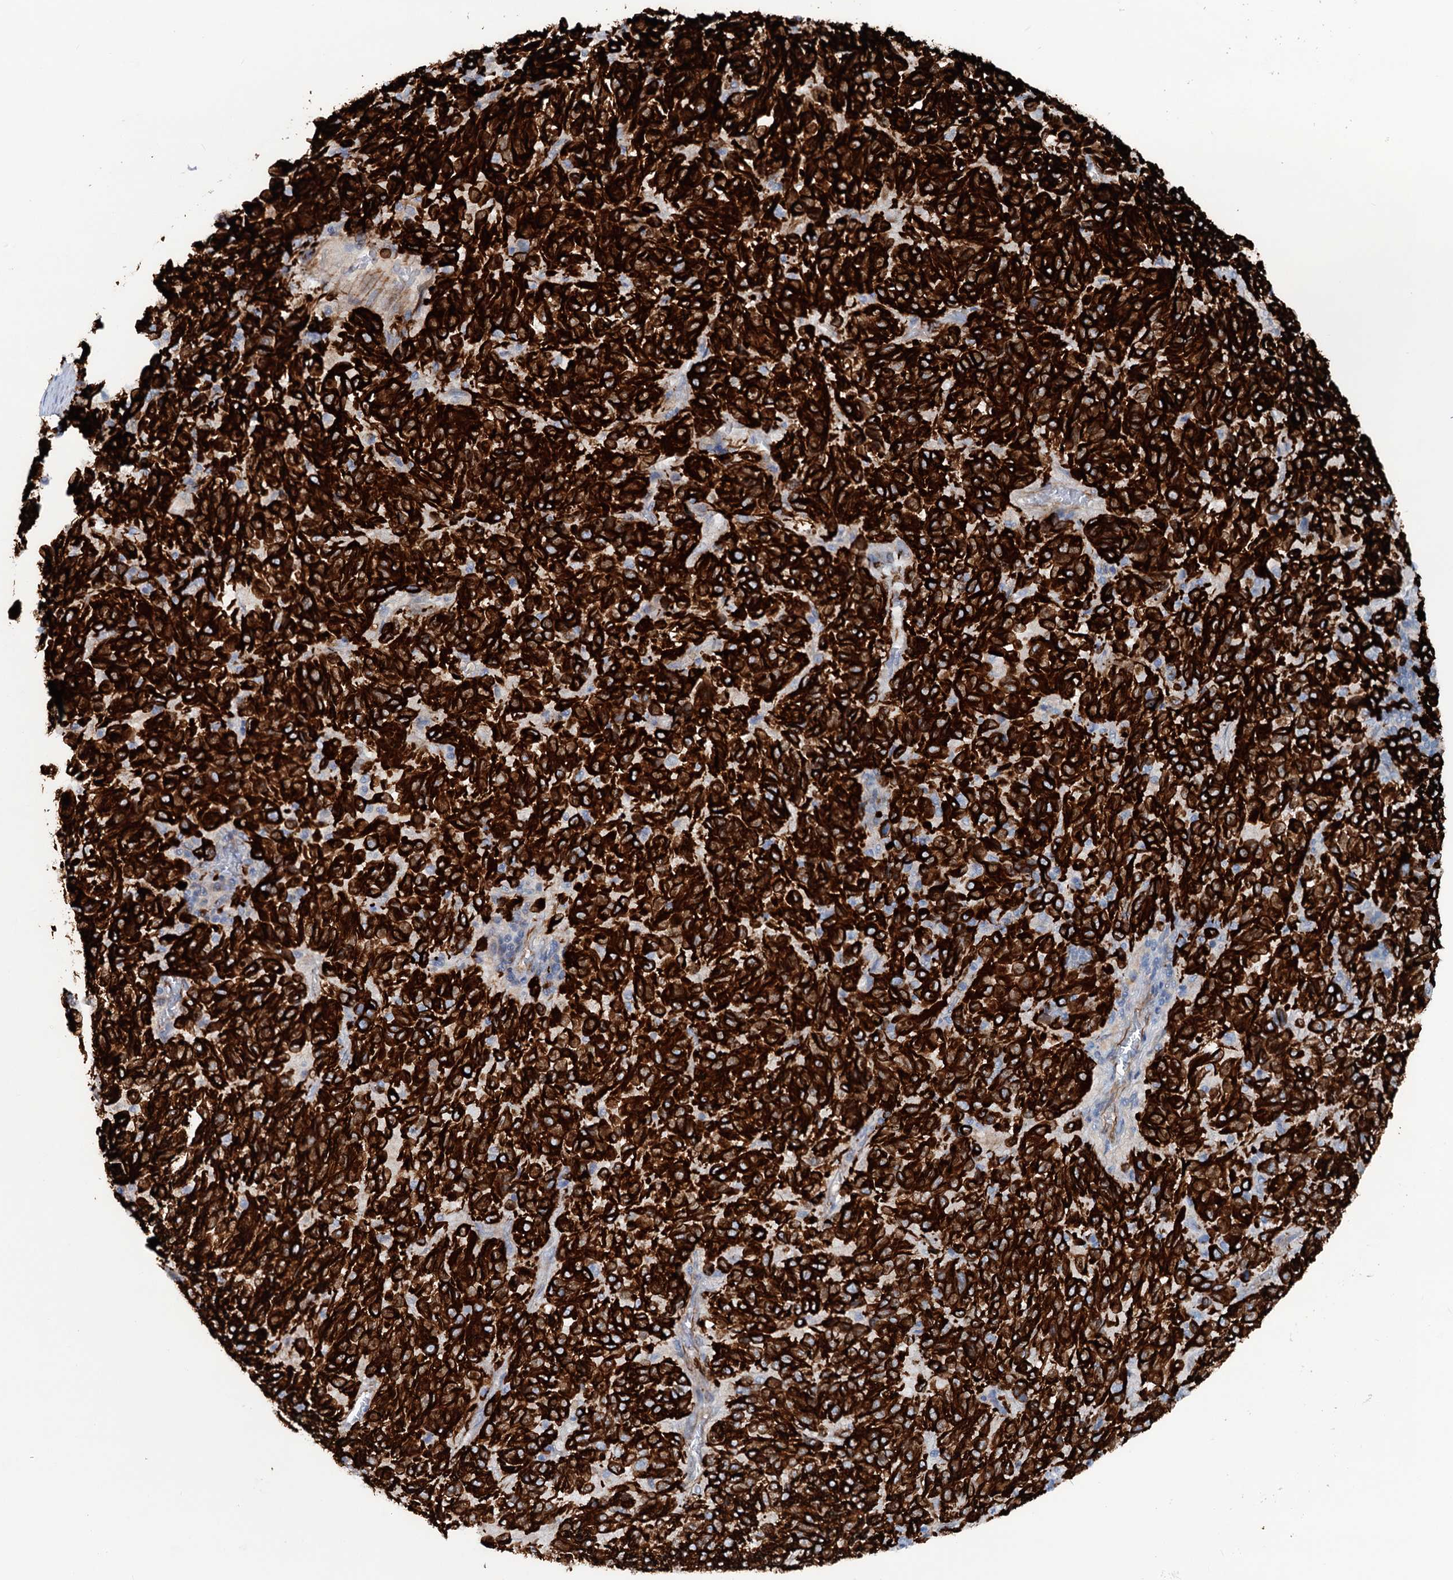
{"staining": {"intensity": "strong", "quantity": ">75%", "location": "cytoplasmic/membranous"}, "tissue": "melanoma", "cell_type": "Tumor cells", "image_type": "cancer", "snomed": [{"axis": "morphology", "description": "Malignant melanoma, Metastatic site"}, {"axis": "topography", "description": "Lung"}], "caption": "Protein expression by immunohistochemistry (IHC) demonstrates strong cytoplasmic/membranous positivity in about >75% of tumor cells in melanoma.", "gene": "CALCOCO1", "patient": {"sex": "male", "age": 64}}